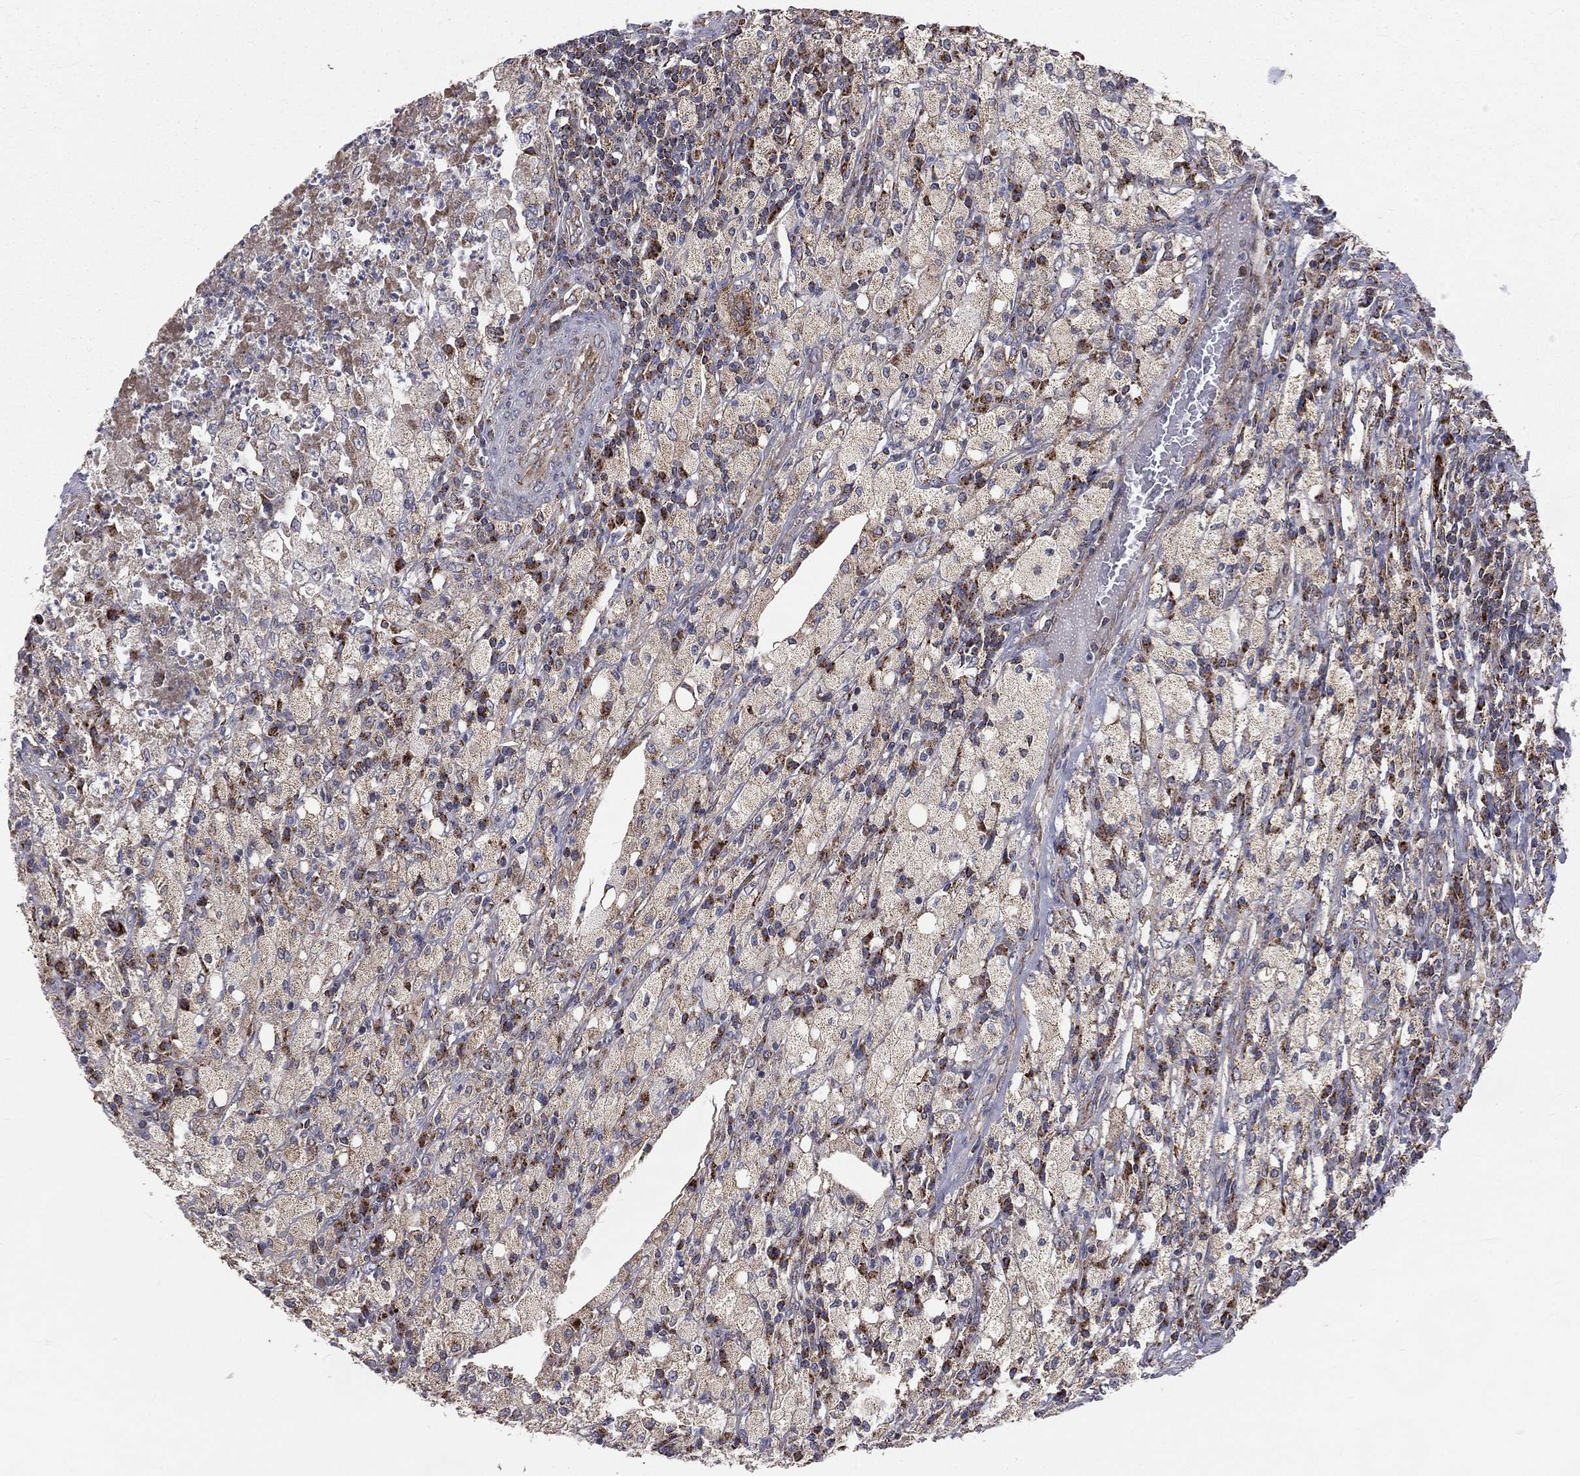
{"staining": {"intensity": "weak", "quantity": "<25%", "location": "cytoplasmic/membranous"}, "tissue": "testis cancer", "cell_type": "Tumor cells", "image_type": "cancer", "snomed": [{"axis": "morphology", "description": "Necrosis, NOS"}, {"axis": "morphology", "description": "Carcinoma, Embryonal, NOS"}, {"axis": "topography", "description": "Testis"}], "caption": "Immunohistochemical staining of embryonal carcinoma (testis) displays no significant staining in tumor cells. Brightfield microscopy of immunohistochemistry stained with DAB (3,3'-diaminobenzidine) (brown) and hematoxylin (blue), captured at high magnification.", "gene": "GPD1", "patient": {"sex": "male", "age": 19}}